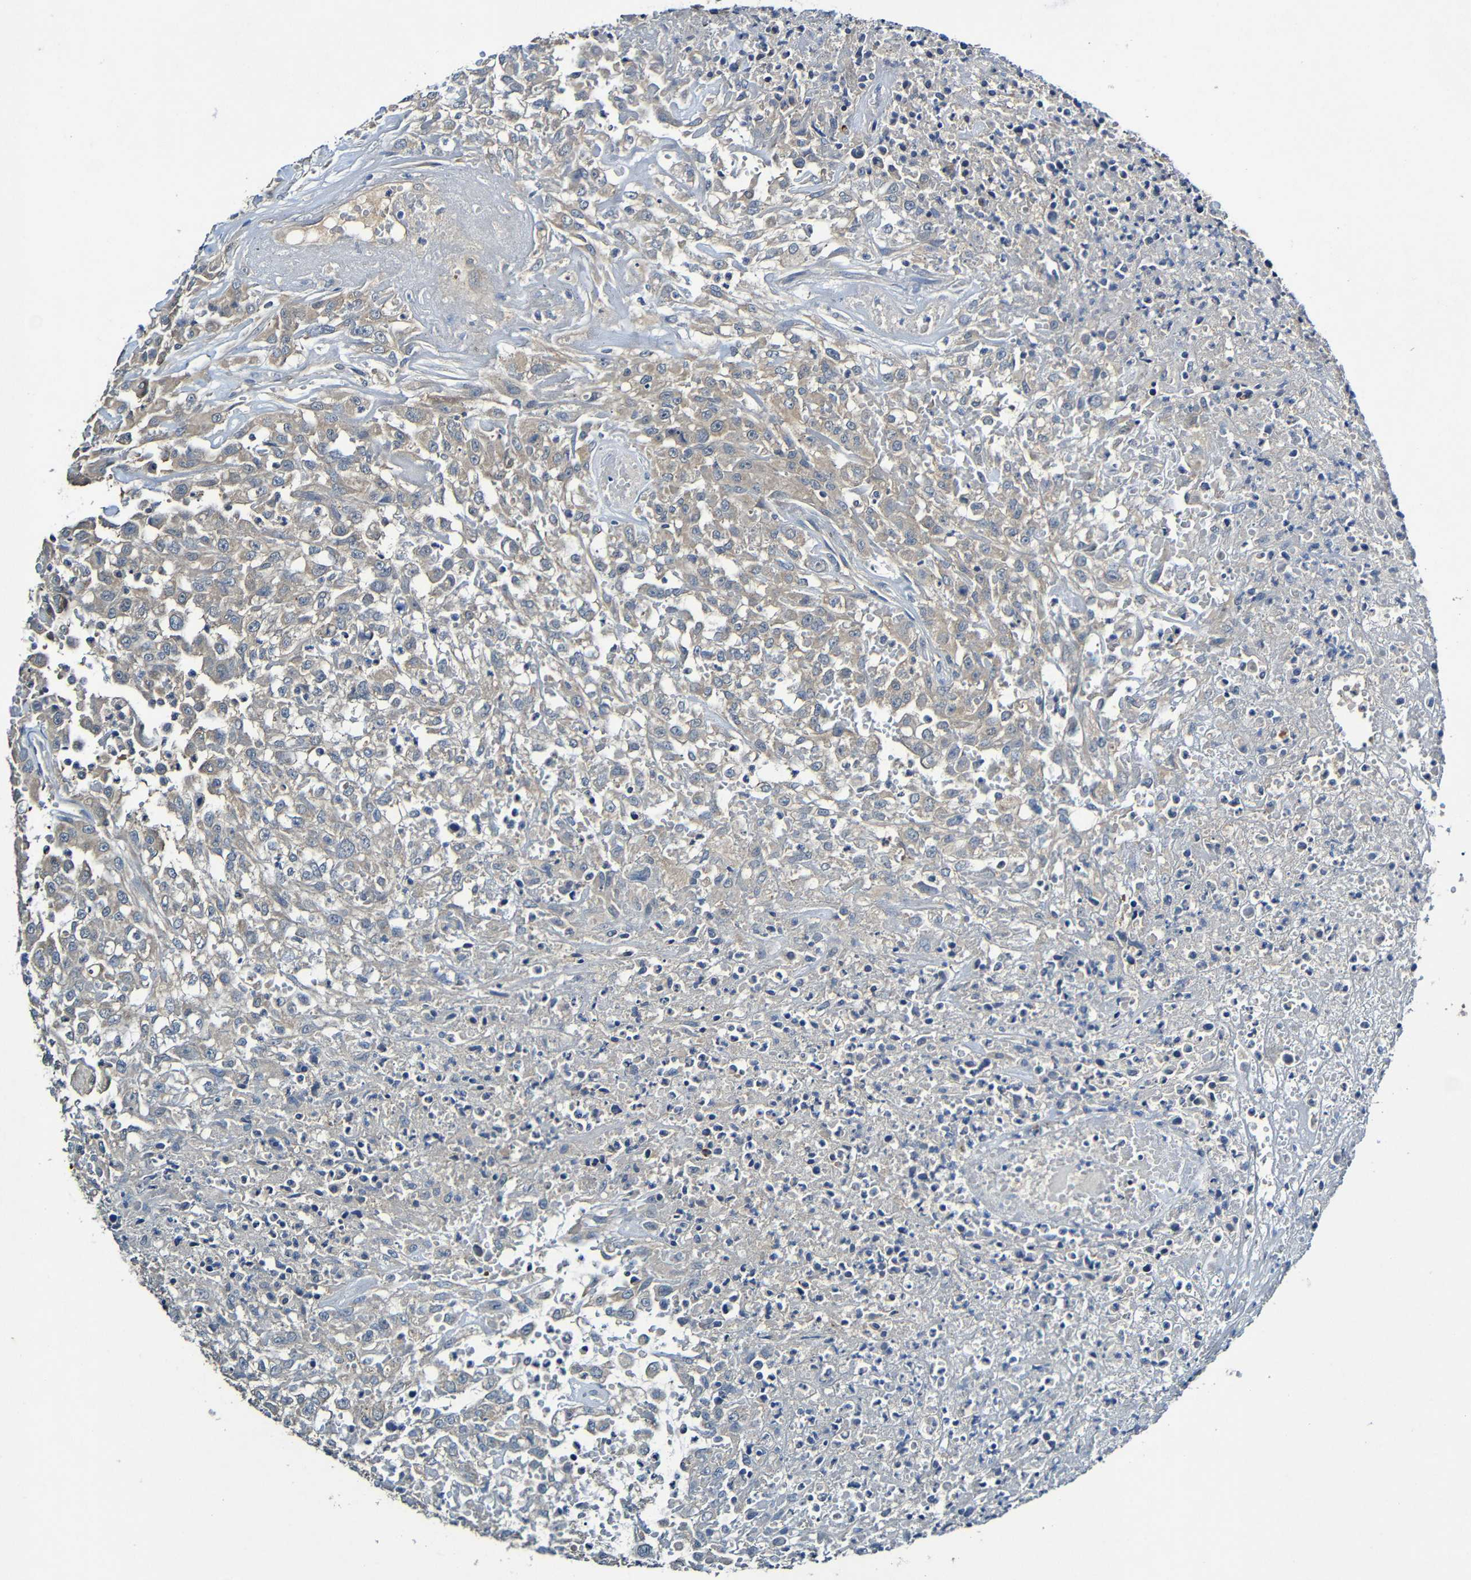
{"staining": {"intensity": "weak", "quantity": ">75%", "location": "cytoplasmic/membranous"}, "tissue": "urothelial cancer", "cell_type": "Tumor cells", "image_type": "cancer", "snomed": [{"axis": "morphology", "description": "Urothelial carcinoma, High grade"}, {"axis": "topography", "description": "Urinary bladder"}], "caption": "Protein staining shows weak cytoplasmic/membranous expression in about >75% of tumor cells in urothelial carcinoma (high-grade).", "gene": "LRRC70", "patient": {"sex": "male", "age": 46}}